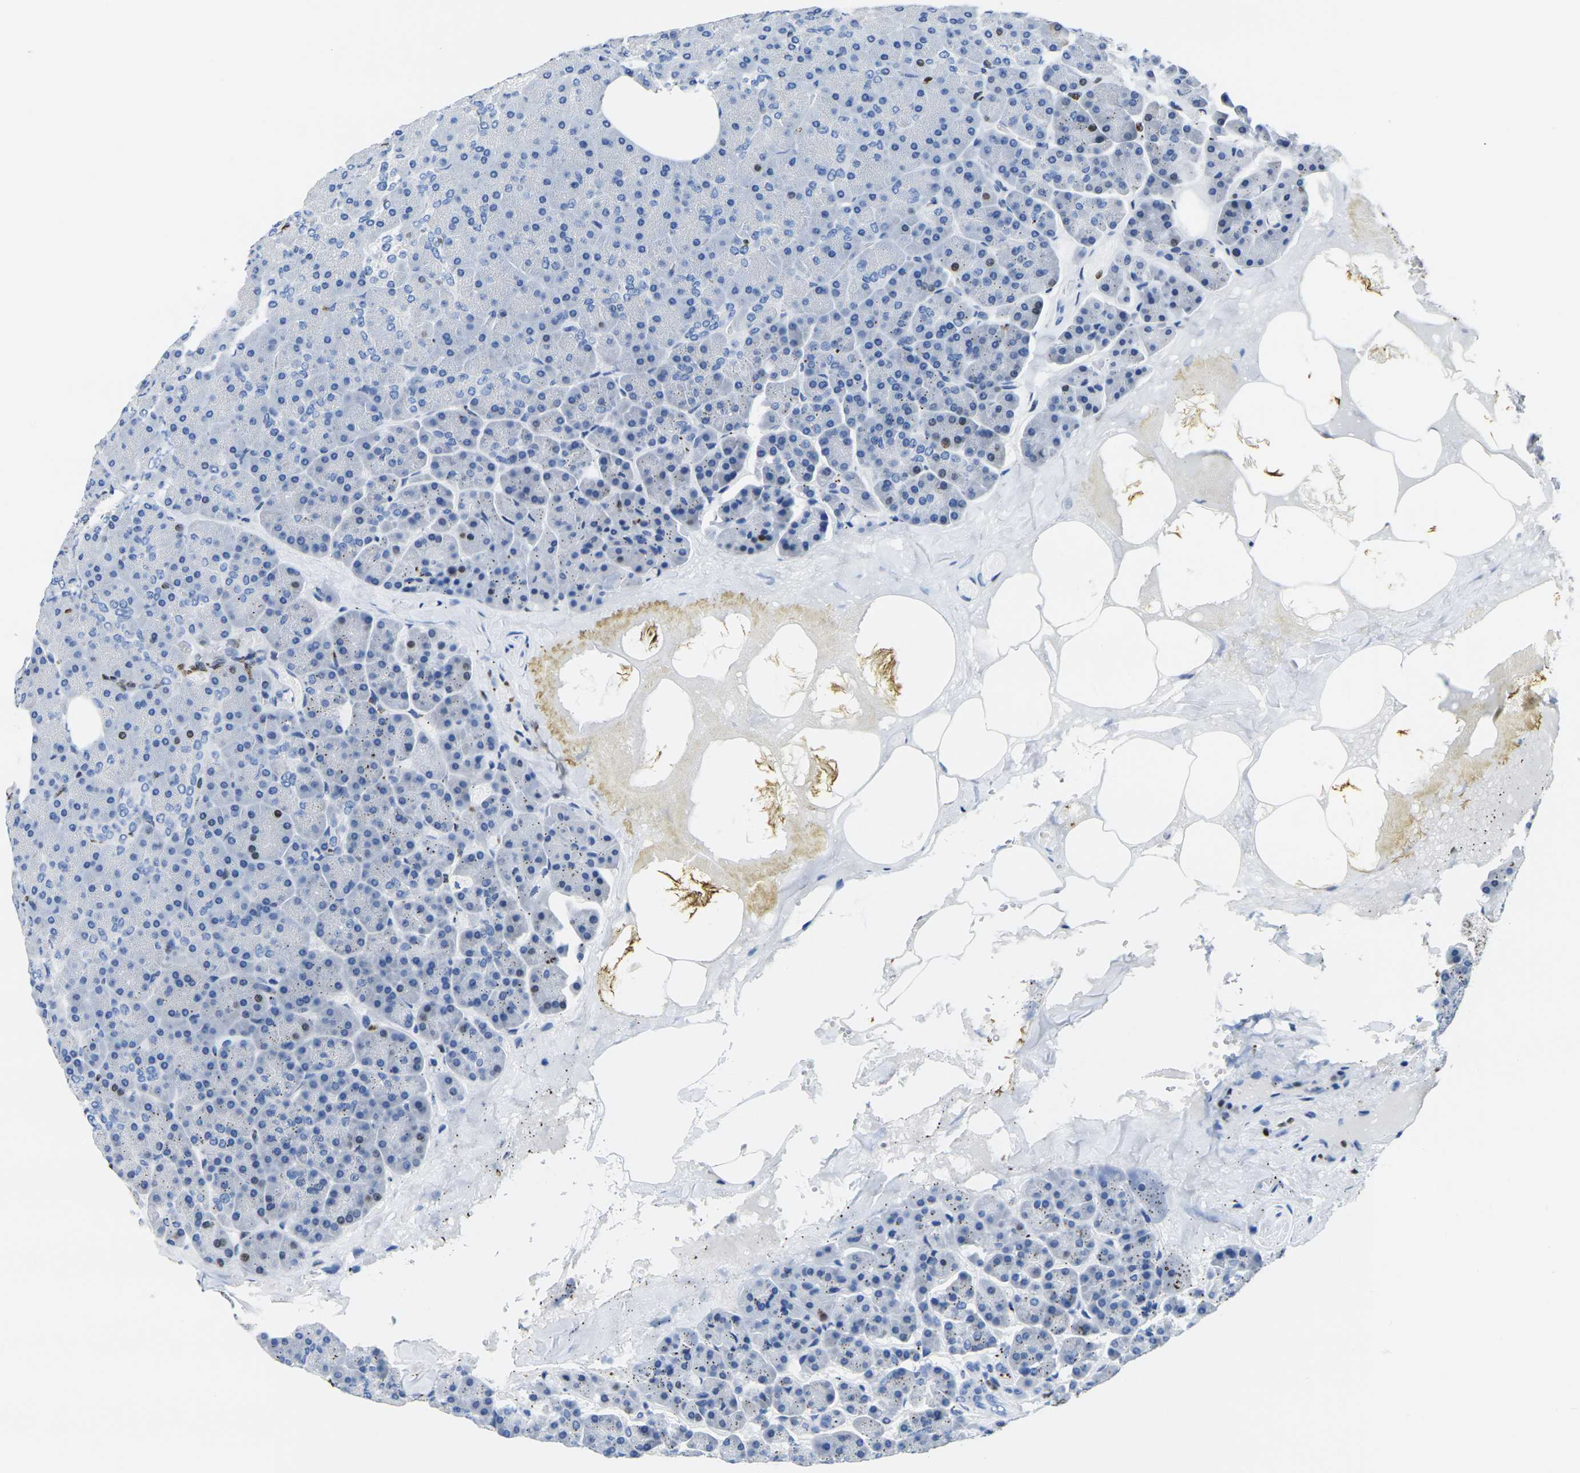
{"staining": {"intensity": "strong", "quantity": "<25%", "location": "nuclear"}, "tissue": "pancreas", "cell_type": "Exocrine glandular cells", "image_type": "normal", "snomed": [{"axis": "morphology", "description": "Normal tissue, NOS"}, {"axis": "topography", "description": "Pancreas"}], "caption": "Immunohistochemistry (IHC) (DAB) staining of benign human pancreas shows strong nuclear protein positivity in about <25% of exocrine glandular cells.", "gene": "DRAXIN", "patient": {"sex": "female", "age": 35}}